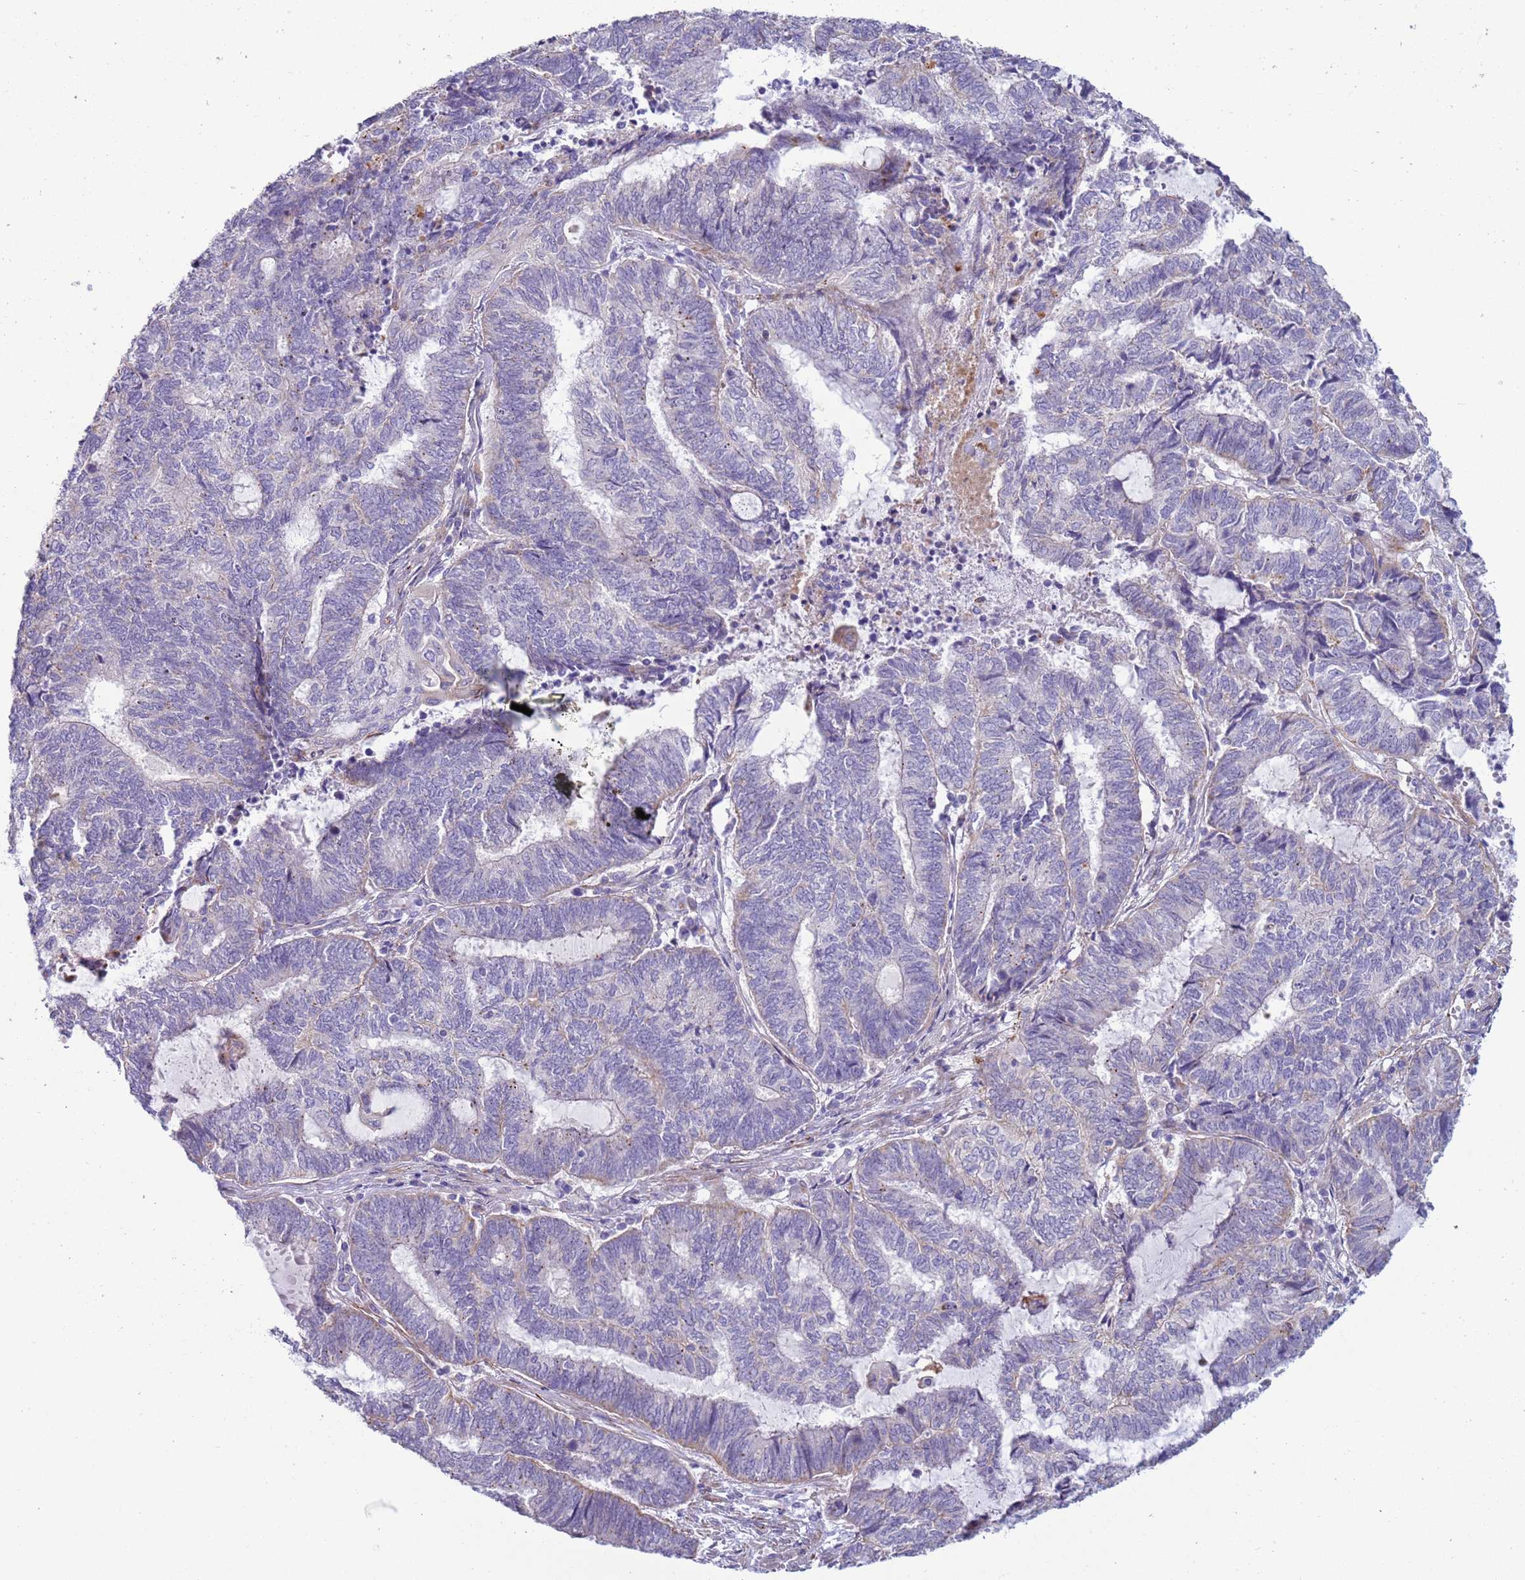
{"staining": {"intensity": "negative", "quantity": "none", "location": "none"}, "tissue": "endometrial cancer", "cell_type": "Tumor cells", "image_type": "cancer", "snomed": [{"axis": "morphology", "description": "Adenocarcinoma, NOS"}, {"axis": "topography", "description": "Uterus"}, {"axis": "topography", "description": "Endometrium"}], "caption": "DAB (3,3'-diaminobenzidine) immunohistochemical staining of adenocarcinoma (endometrial) reveals no significant expression in tumor cells.", "gene": "HEATR1", "patient": {"sex": "female", "age": 70}}